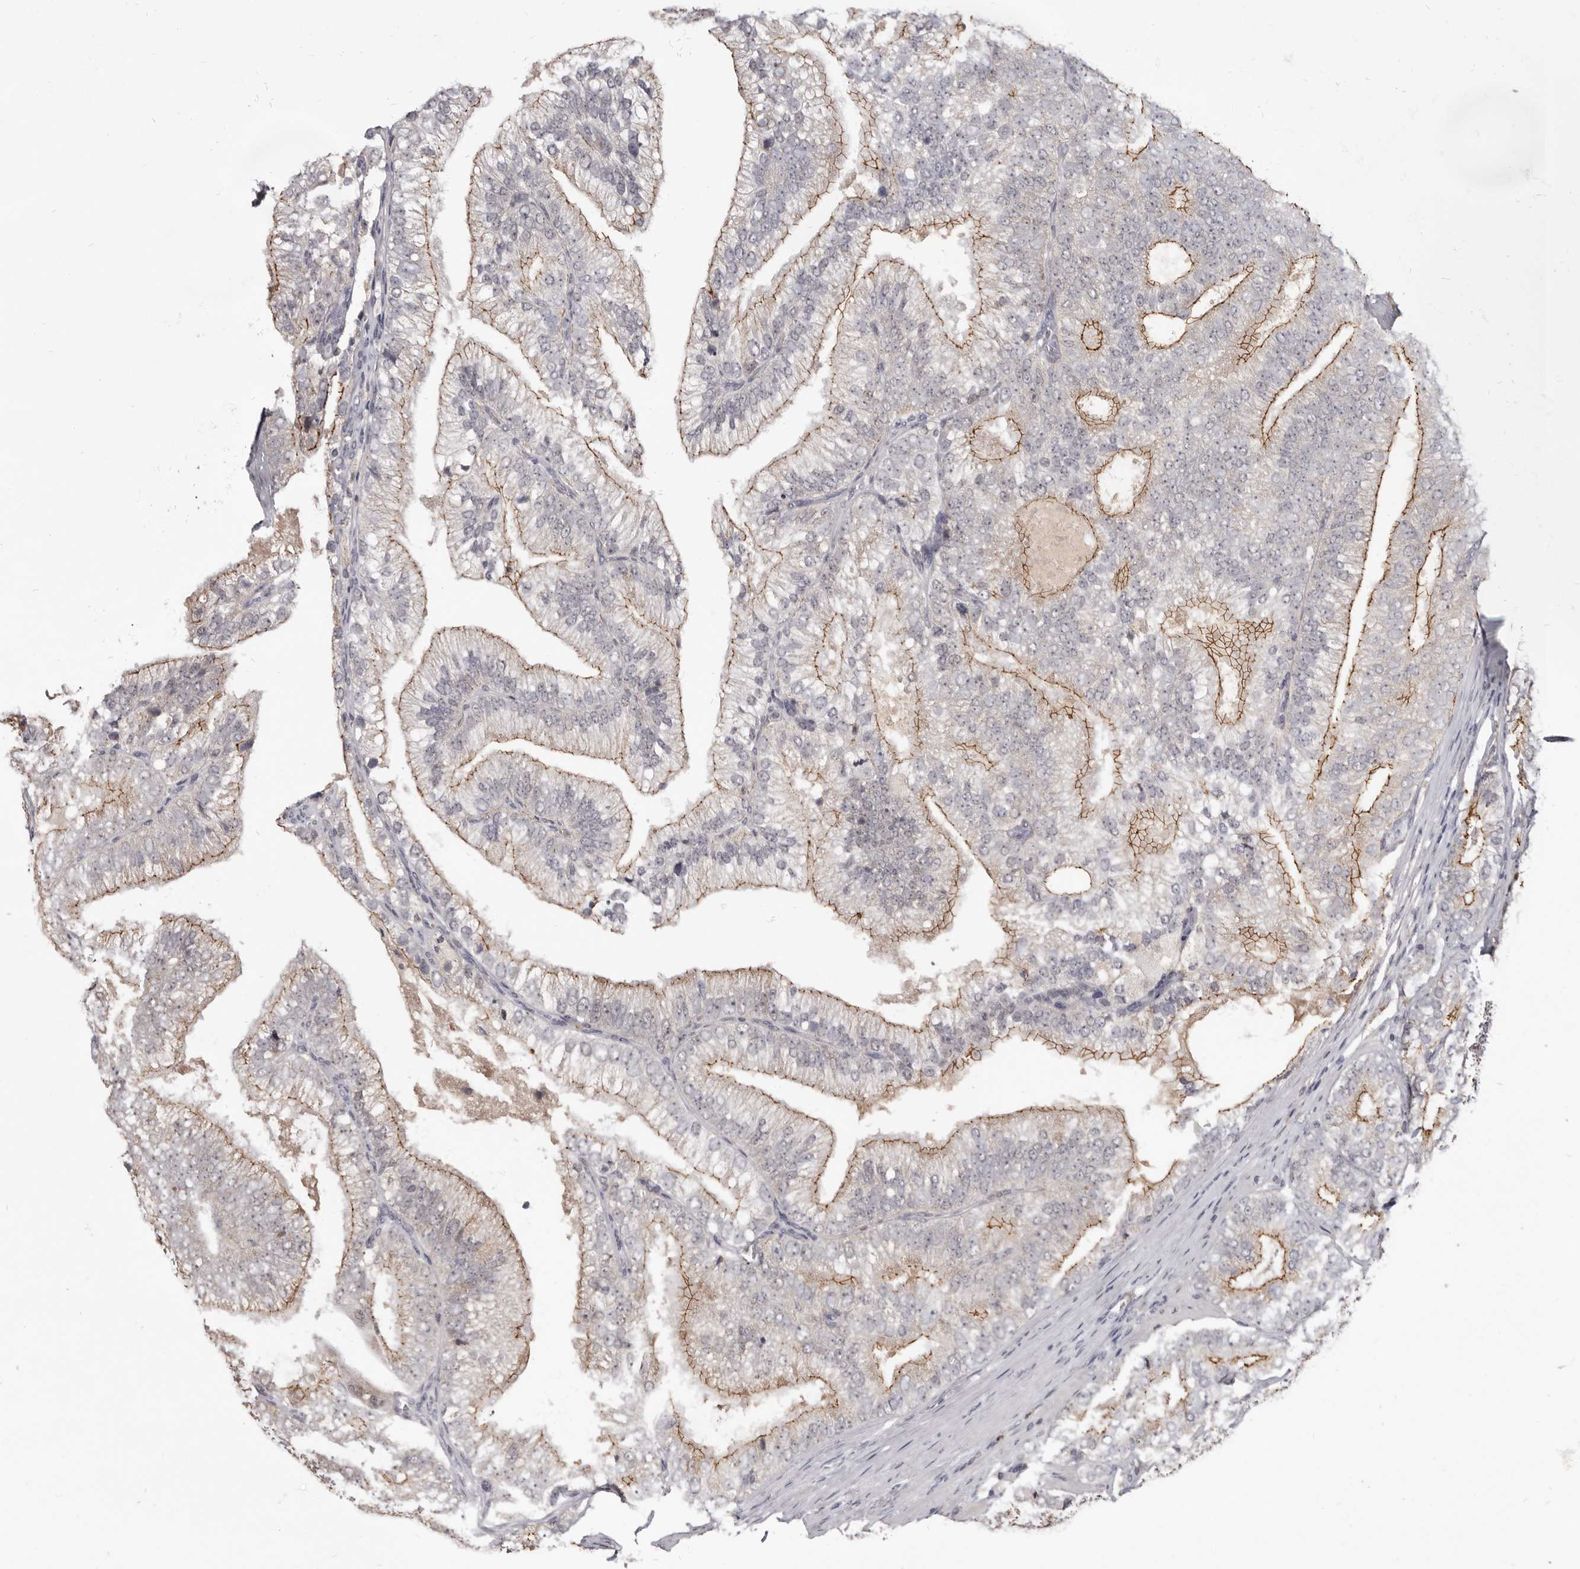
{"staining": {"intensity": "moderate", "quantity": "25%-75%", "location": "cytoplasmic/membranous"}, "tissue": "prostate cancer", "cell_type": "Tumor cells", "image_type": "cancer", "snomed": [{"axis": "morphology", "description": "Adenocarcinoma, High grade"}, {"axis": "topography", "description": "Prostate"}], "caption": "Moderate cytoplasmic/membranous staining for a protein is identified in approximately 25%-75% of tumor cells of prostate high-grade adenocarcinoma using immunohistochemistry.", "gene": "CGN", "patient": {"sex": "male", "age": 58}}